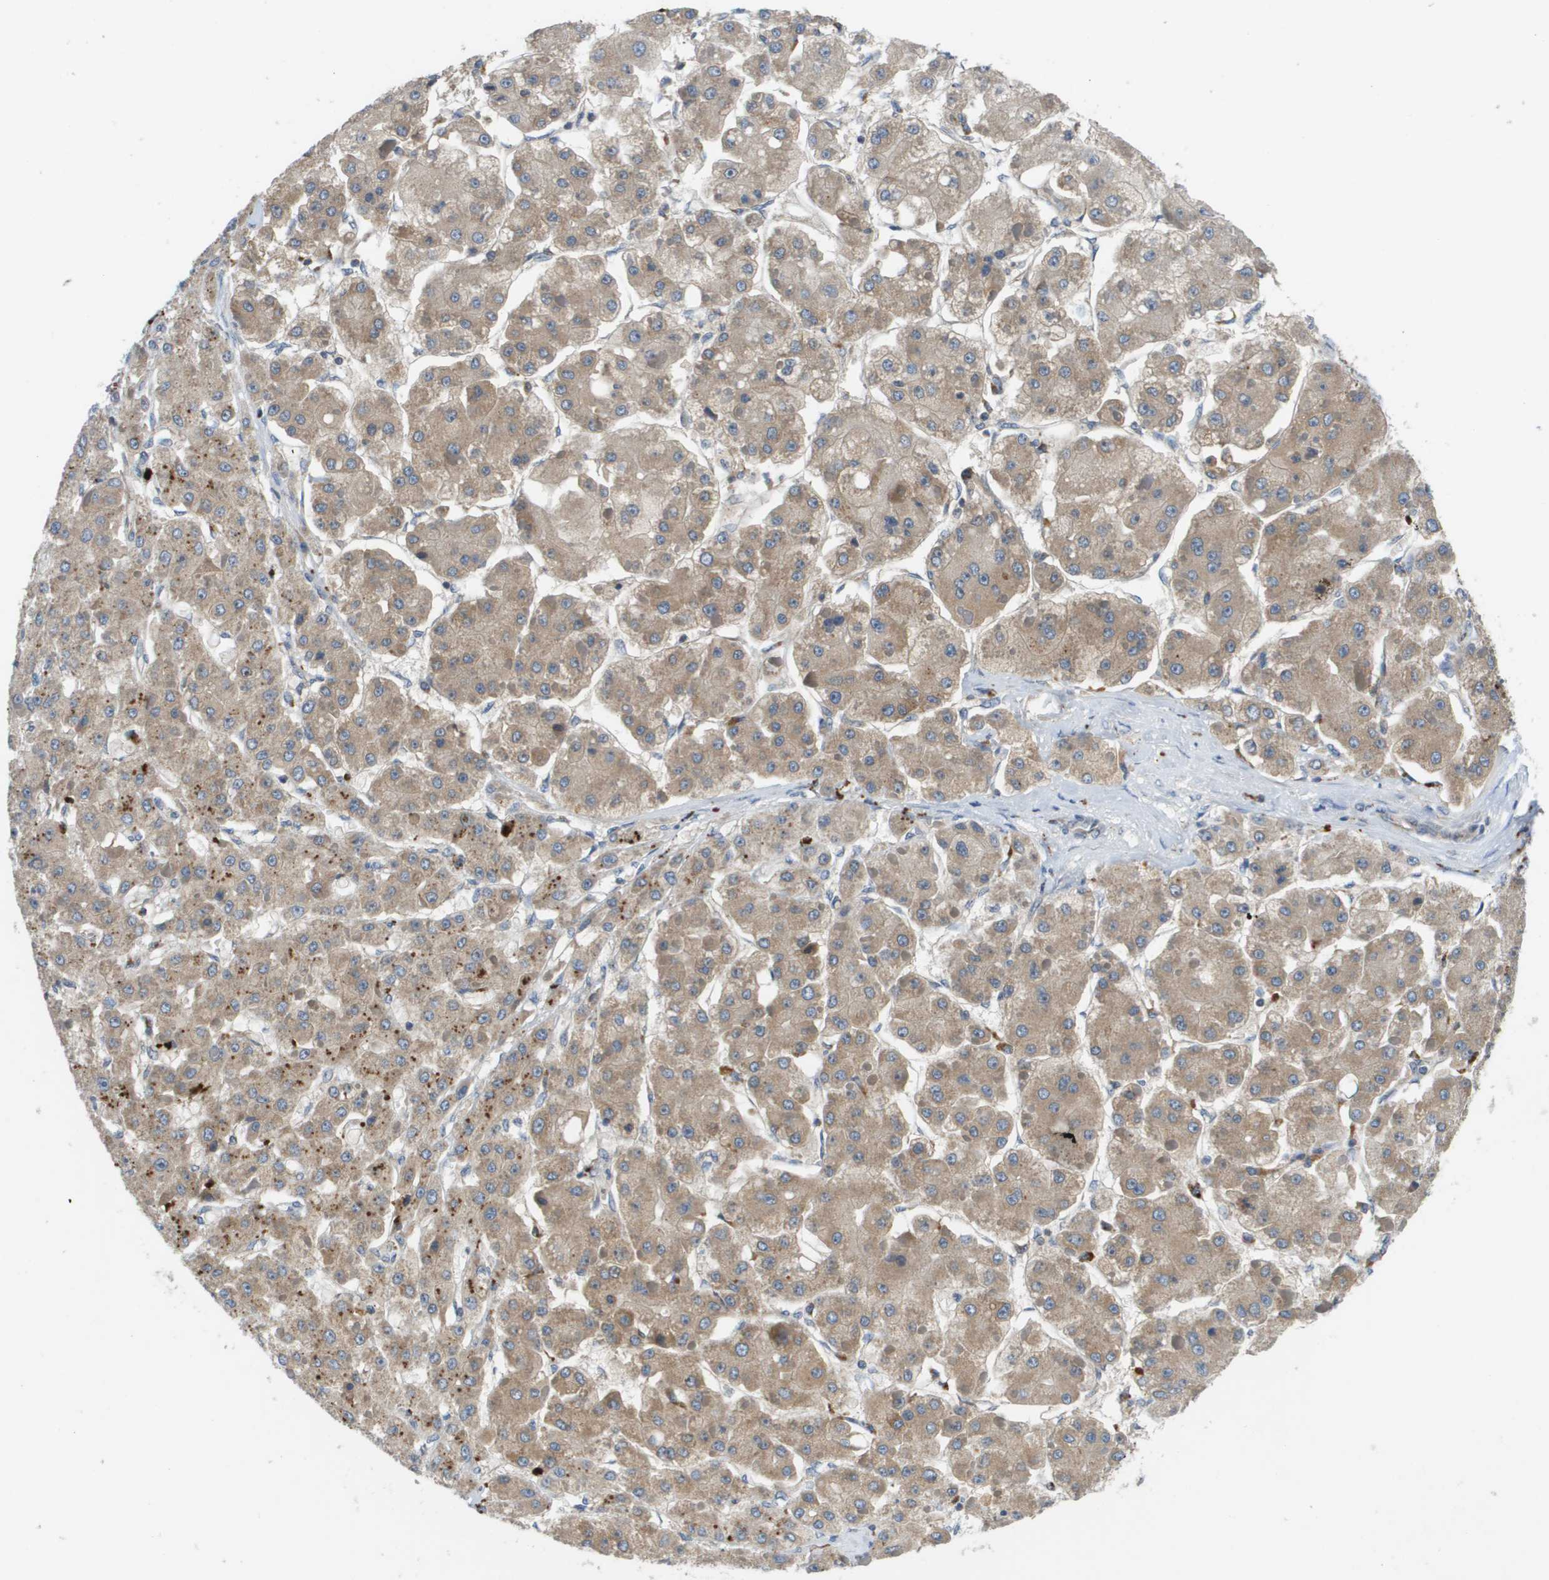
{"staining": {"intensity": "moderate", "quantity": ">75%", "location": "cytoplasmic/membranous"}, "tissue": "liver cancer", "cell_type": "Tumor cells", "image_type": "cancer", "snomed": [{"axis": "morphology", "description": "Carcinoma, Hepatocellular, NOS"}, {"axis": "topography", "description": "Liver"}], "caption": "Immunohistochemistry of human liver cancer reveals medium levels of moderate cytoplasmic/membranous staining in about >75% of tumor cells.", "gene": "SLC25A20", "patient": {"sex": "female", "age": 73}}